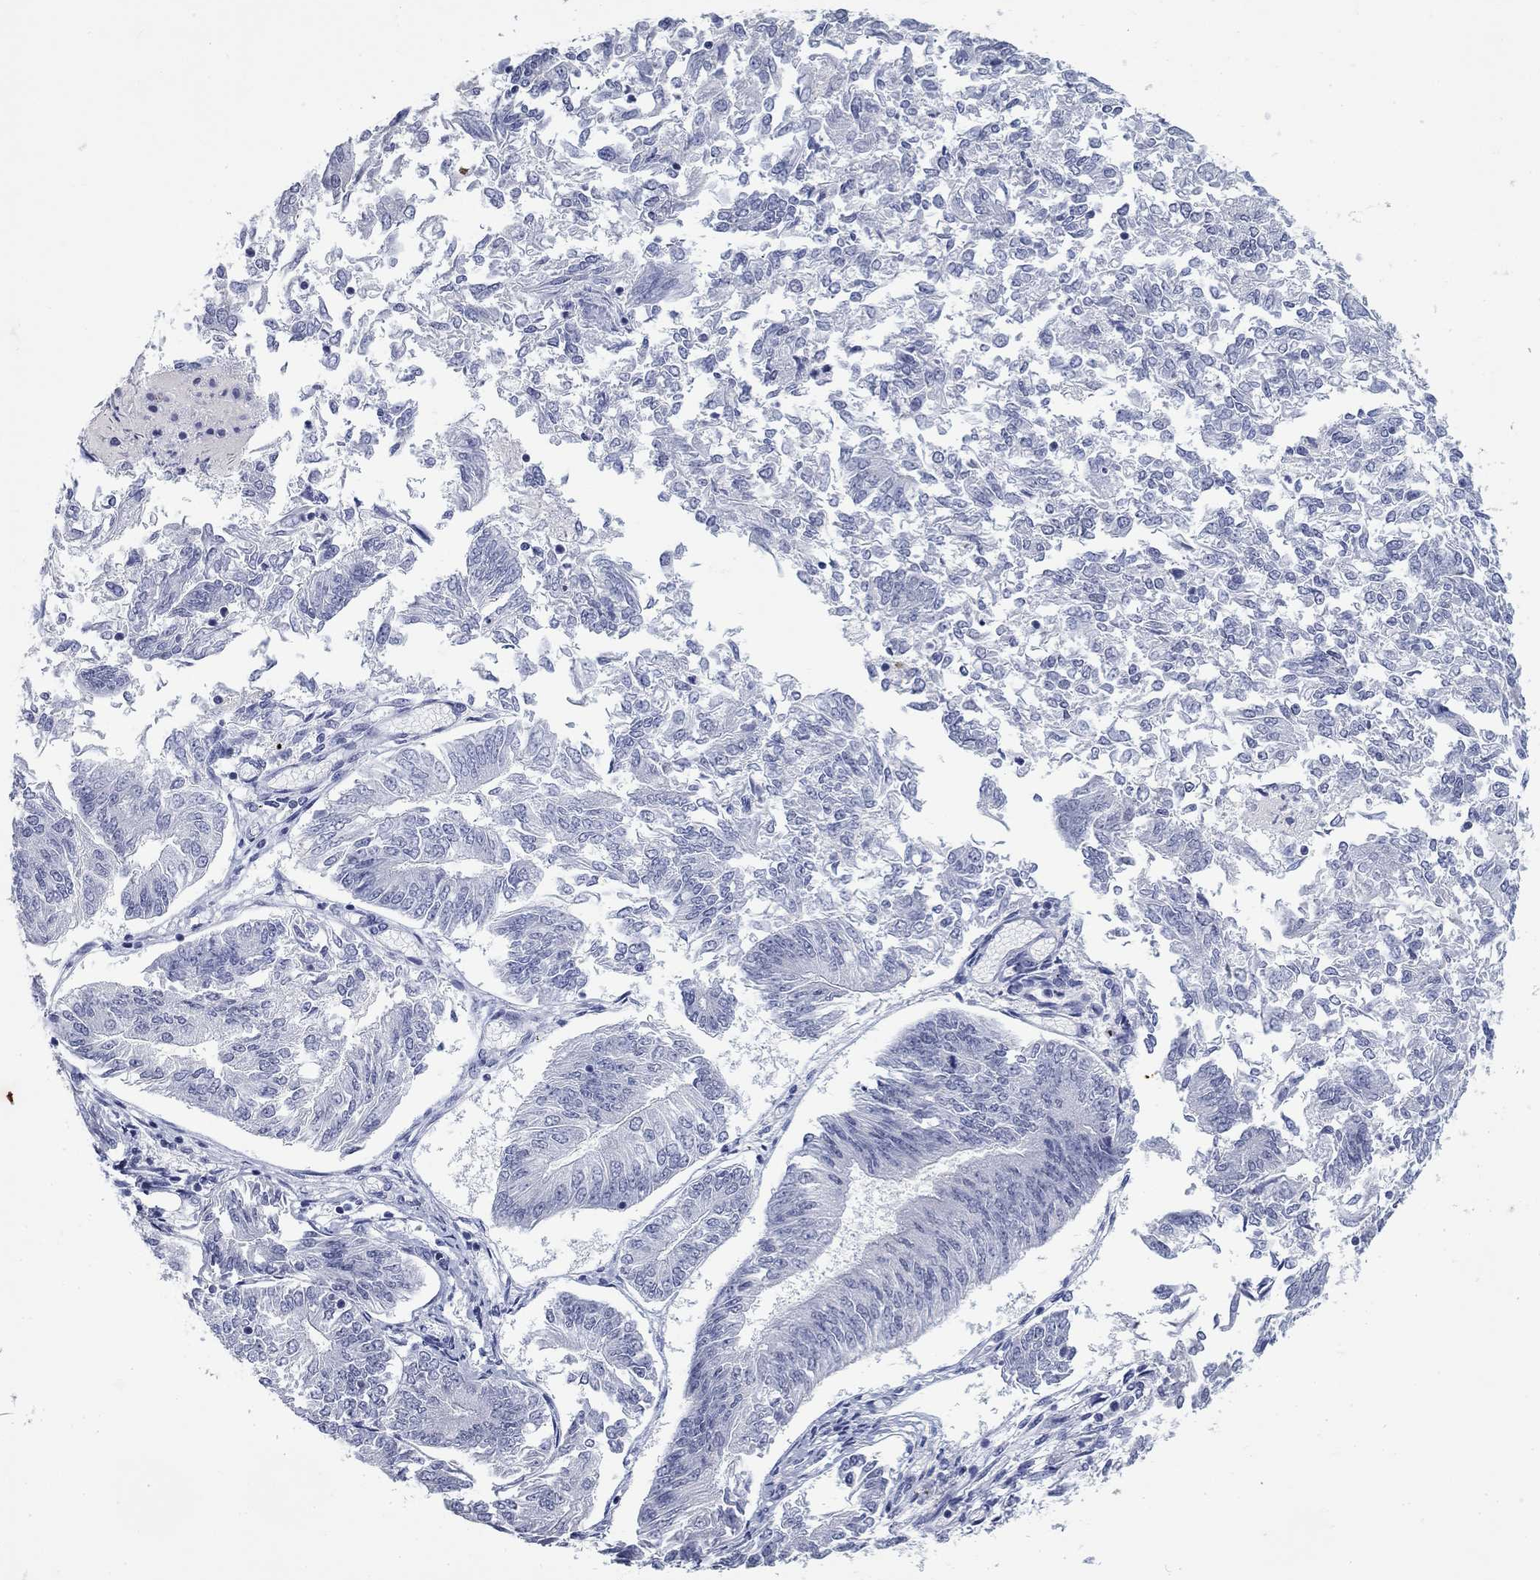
{"staining": {"intensity": "negative", "quantity": "none", "location": "none"}, "tissue": "endometrial cancer", "cell_type": "Tumor cells", "image_type": "cancer", "snomed": [{"axis": "morphology", "description": "Adenocarcinoma, NOS"}, {"axis": "topography", "description": "Endometrium"}], "caption": "High magnification brightfield microscopy of endometrial cancer (adenocarcinoma) stained with DAB (3,3'-diaminobenzidine) (brown) and counterstained with hematoxylin (blue): tumor cells show no significant staining. Nuclei are stained in blue.", "gene": "NPAS3", "patient": {"sex": "female", "age": 58}}